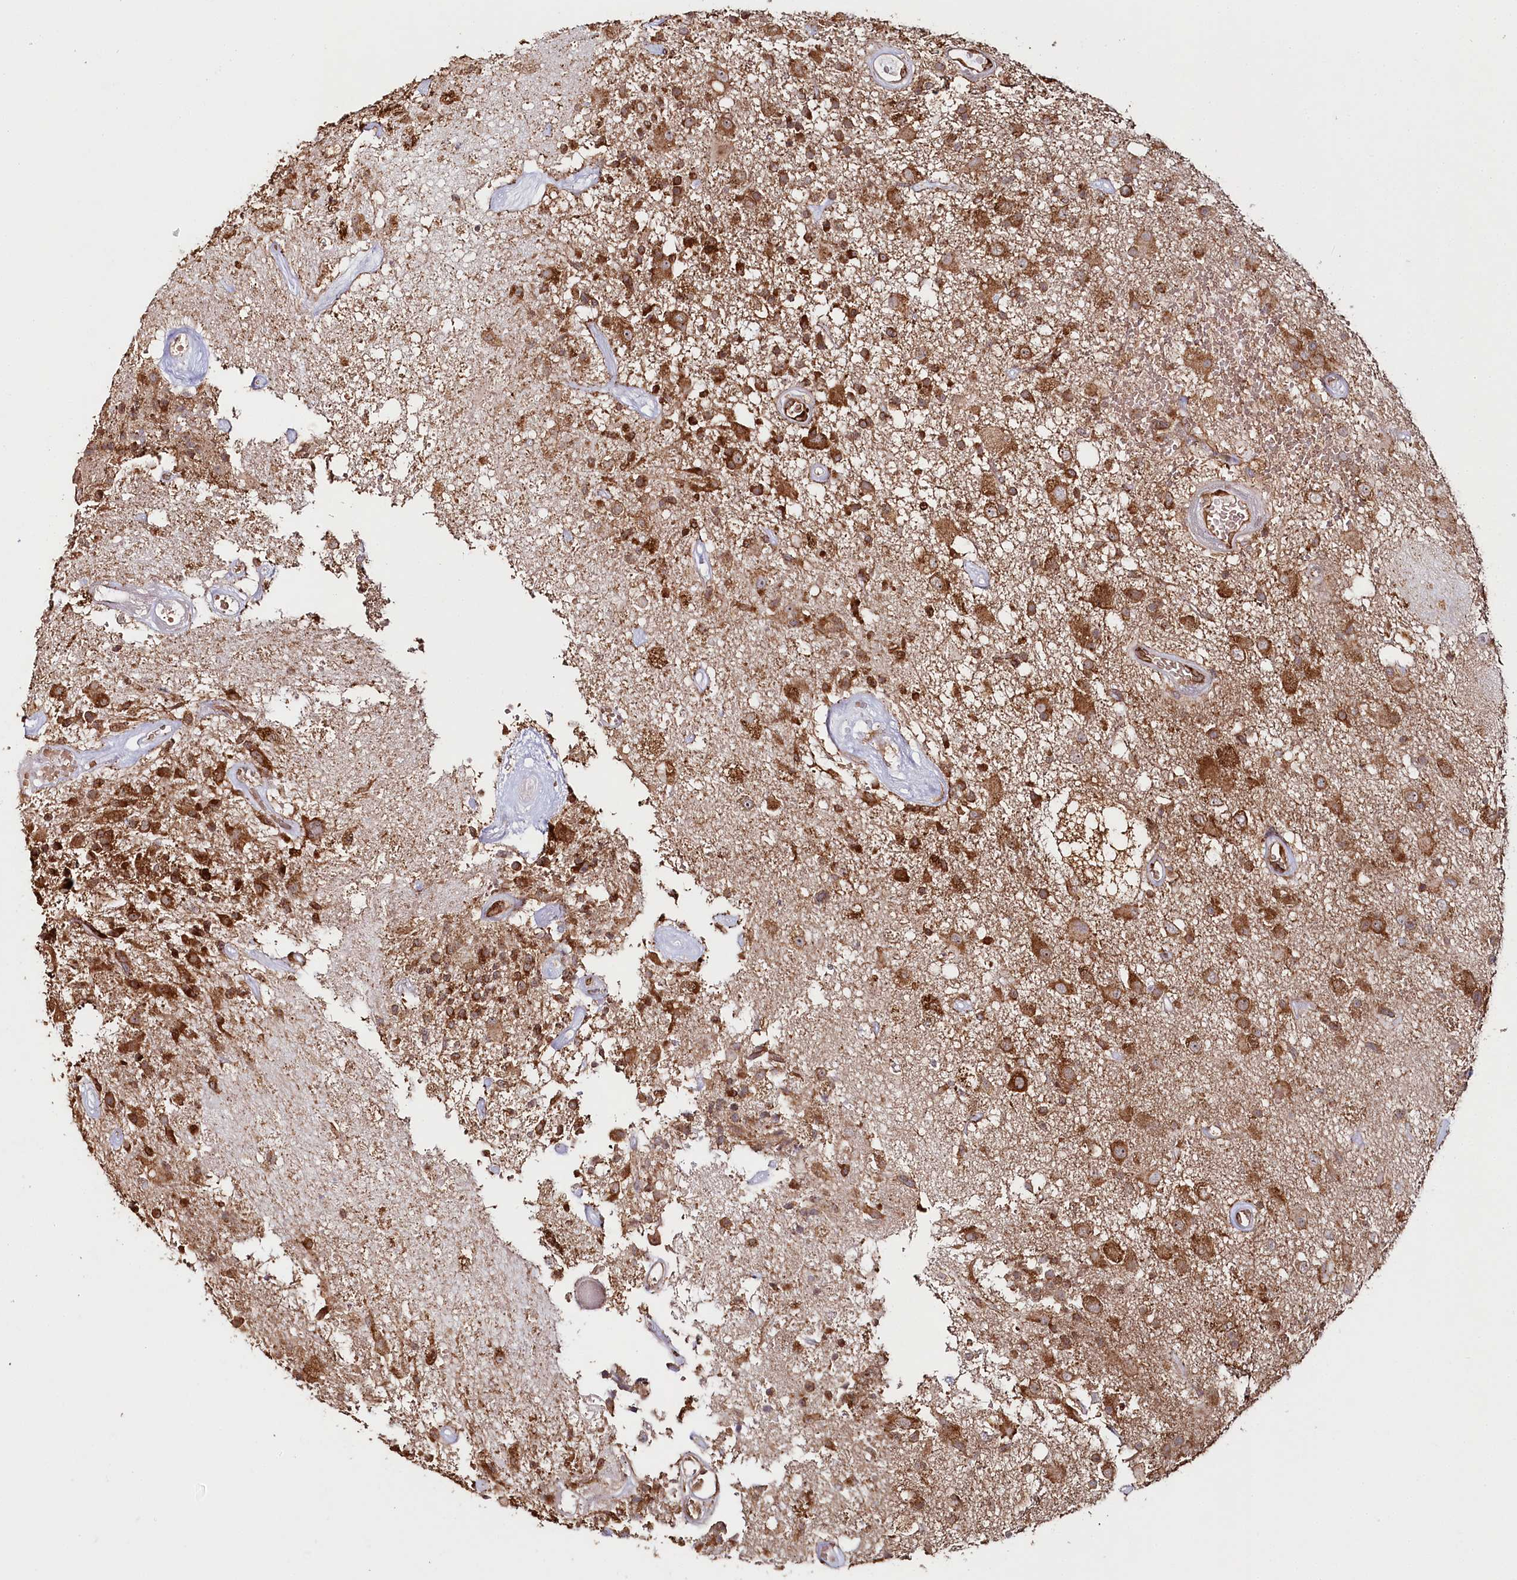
{"staining": {"intensity": "strong", "quantity": "25%-75%", "location": "cytoplasmic/membranous"}, "tissue": "glioma", "cell_type": "Tumor cells", "image_type": "cancer", "snomed": [{"axis": "morphology", "description": "Glioma, malignant, High grade"}, {"axis": "morphology", "description": "Glioblastoma, NOS"}, {"axis": "topography", "description": "Brain"}], "caption": "This micrograph displays IHC staining of human glioma, with high strong cytoplasmic/membranous positivity in approximately 25%-75% of tumor cells.", "gene": "OTUD4", "patient": {"sex": "male", "age": 60}}